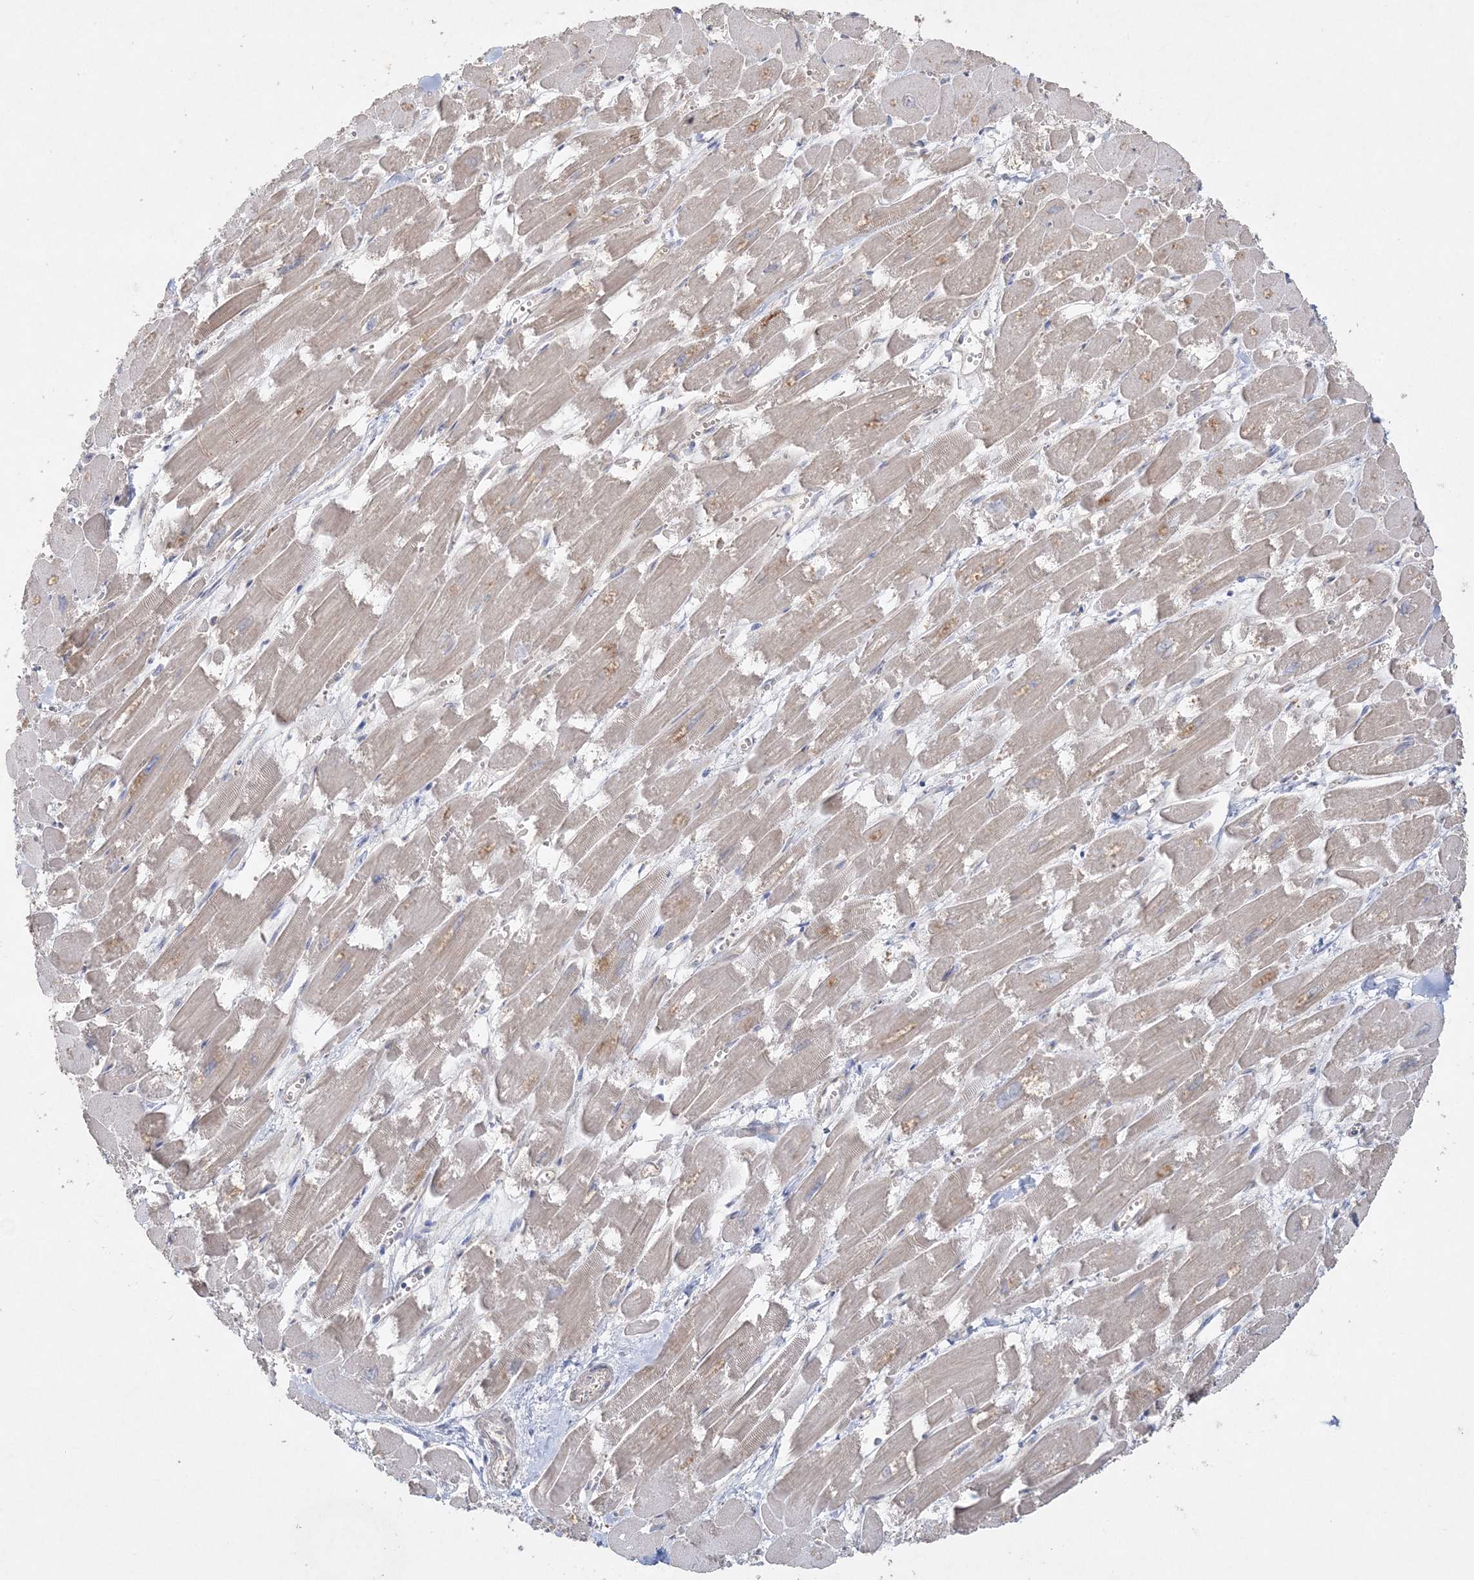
{"staining": {"intensity": "weak", "quantity": "<25%", "location": "cytoplasmic/membranous"}, "tissue": "heart muscle", "cell_type": "Cardiomyocytes", "image_type": "normal", "snomed": [{"axis": "morphology", "description": "Normal tissue, NOS"}, {"axis": "topography", "description": "Heart"}], "caption": "Immunohistochemistry photomicrograph of benign heart muscle: human heart muscle stained with DAB (3,3'-diaminobenzidine) reveals no significant protein staining in cardiomyocytes. (DAB (3,3'-diaminobenzidine) IHC visualized using brightfield microscopy, high magnification).", "gene": "SH3BP4", "patient": {"sex": "male", "age": 54}}